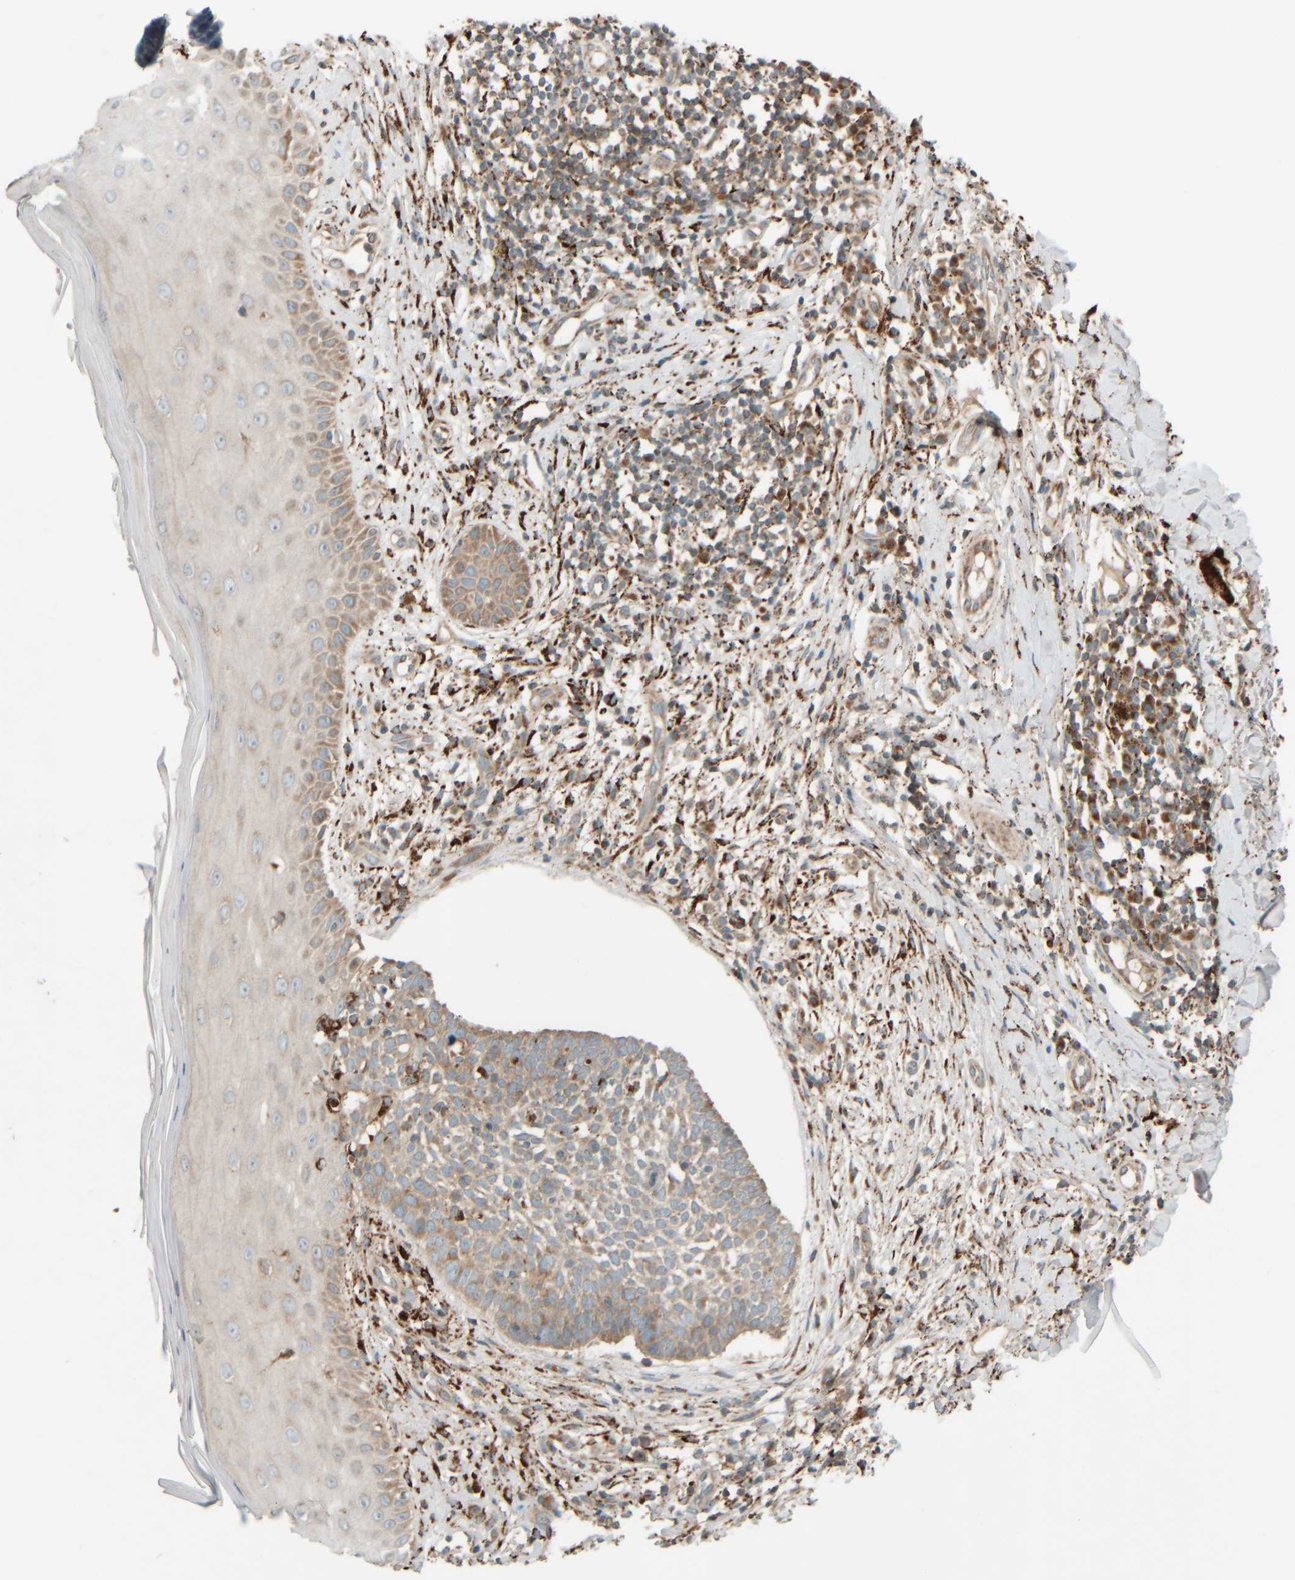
{"staining": {"intensity": "weak", "quantity": ">75%", "location": "cytoplasmic/membranous"}, "tissue": "skin cancer", "cell_type": "Tumor cells", "image_type": "cancer", "snomed": [{"axis": "morphology", "description": "Normal tissue, NOS"}, {"axis": "morphology", "description": "Basal cell carcinoma"}, {"axis": "topography", "description": "Skin"}], "caption": "The image exhibits a brown stain indicating the presence of a protein in the cytoplasmic/membranous of tumor cells in skin cancer.", "gene": "SPAG5", "patient": {"sex": "male", "age": 67}}